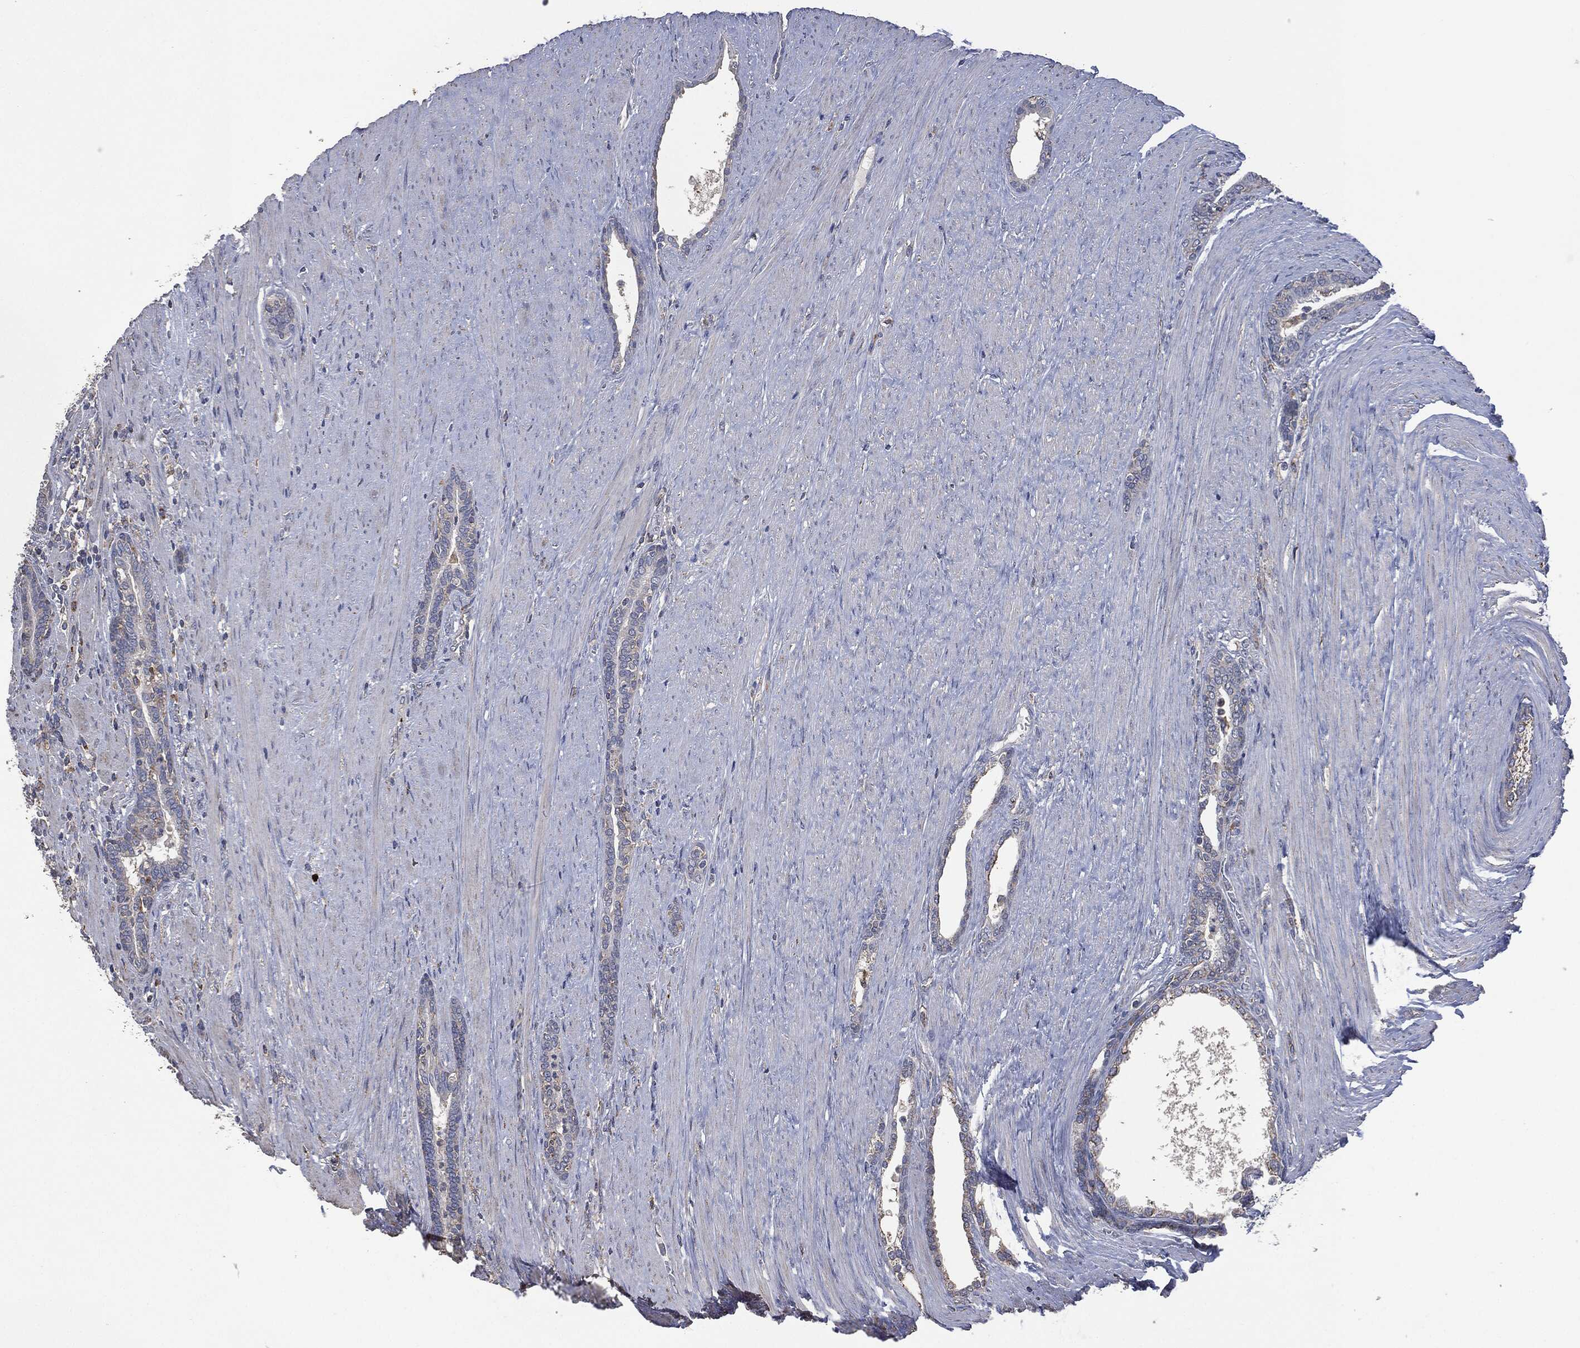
{"staining": {"intensity": "weak", "quantity": "<25%", "location": "cytoplasmic/membranous"}, "tissue": "prostate cancer", "cell_type": "Tumor cells", "image_type": "cancer", "snomed": [{"axis": "morphology", "description": "Adenocarcinoma, Low grade"}, {"axis": "topography", "description": "Prostate"}], "caption": "There is no significant expression in tumor cells of prostate cancer (low-grade adenocarcinoma).", "gene": "CD33", "patient": {"sex": "male", "age": 68}}